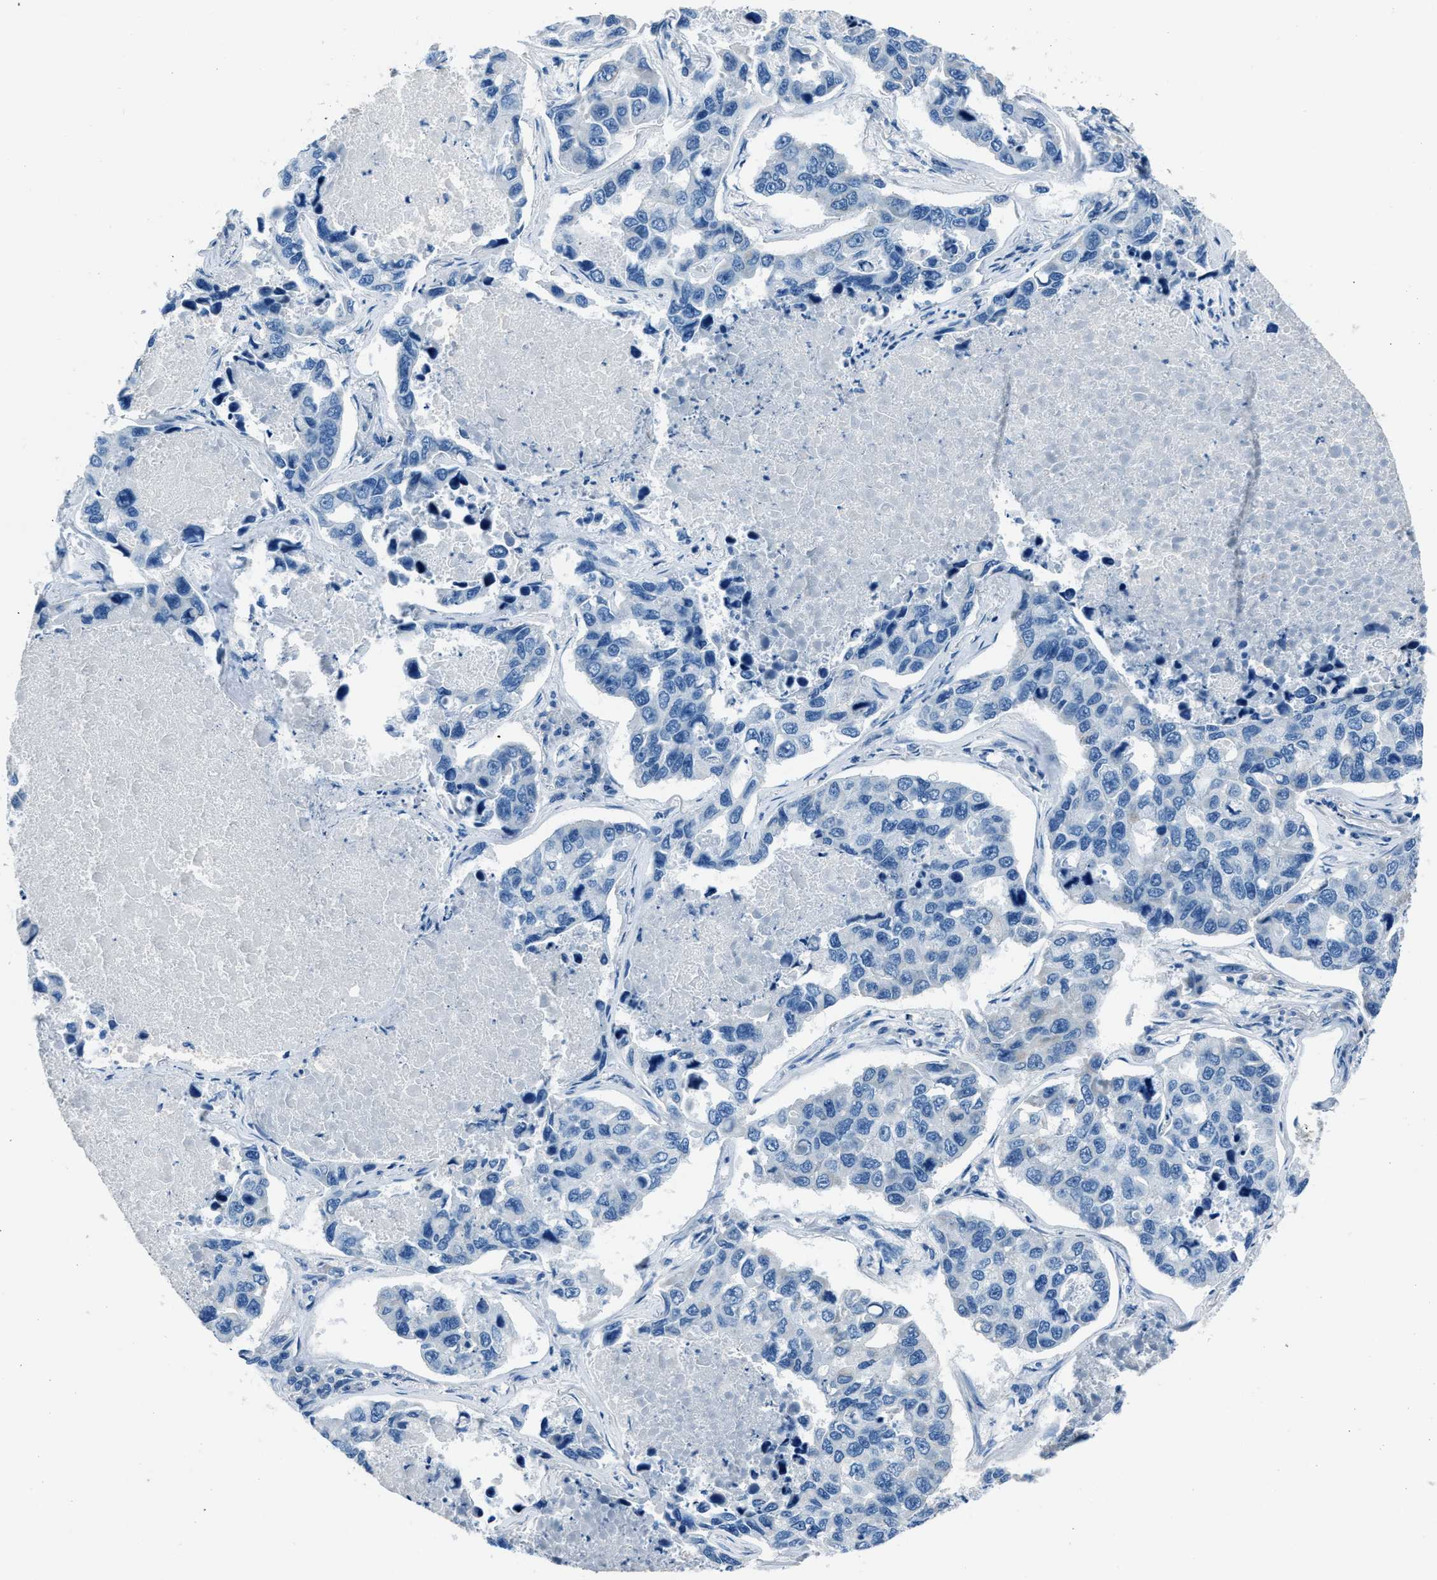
{"staining": {"intensity": "negative", "quantity": "none", "location": "none"}, "tissue": "lung cancer", "cell_type": "Tumor cells", "image_type": "cancer", "snomed": [{"axis": "morphology", "description": "Adenocarcinoma, NOS"}, {"axis": "topography", "description": "Lung"}], "caption": "IHC of lung cancer exhibits no staining in tumor cells.", "gene": "AMACR", "patient": {"sex": "male", "age": 64}}